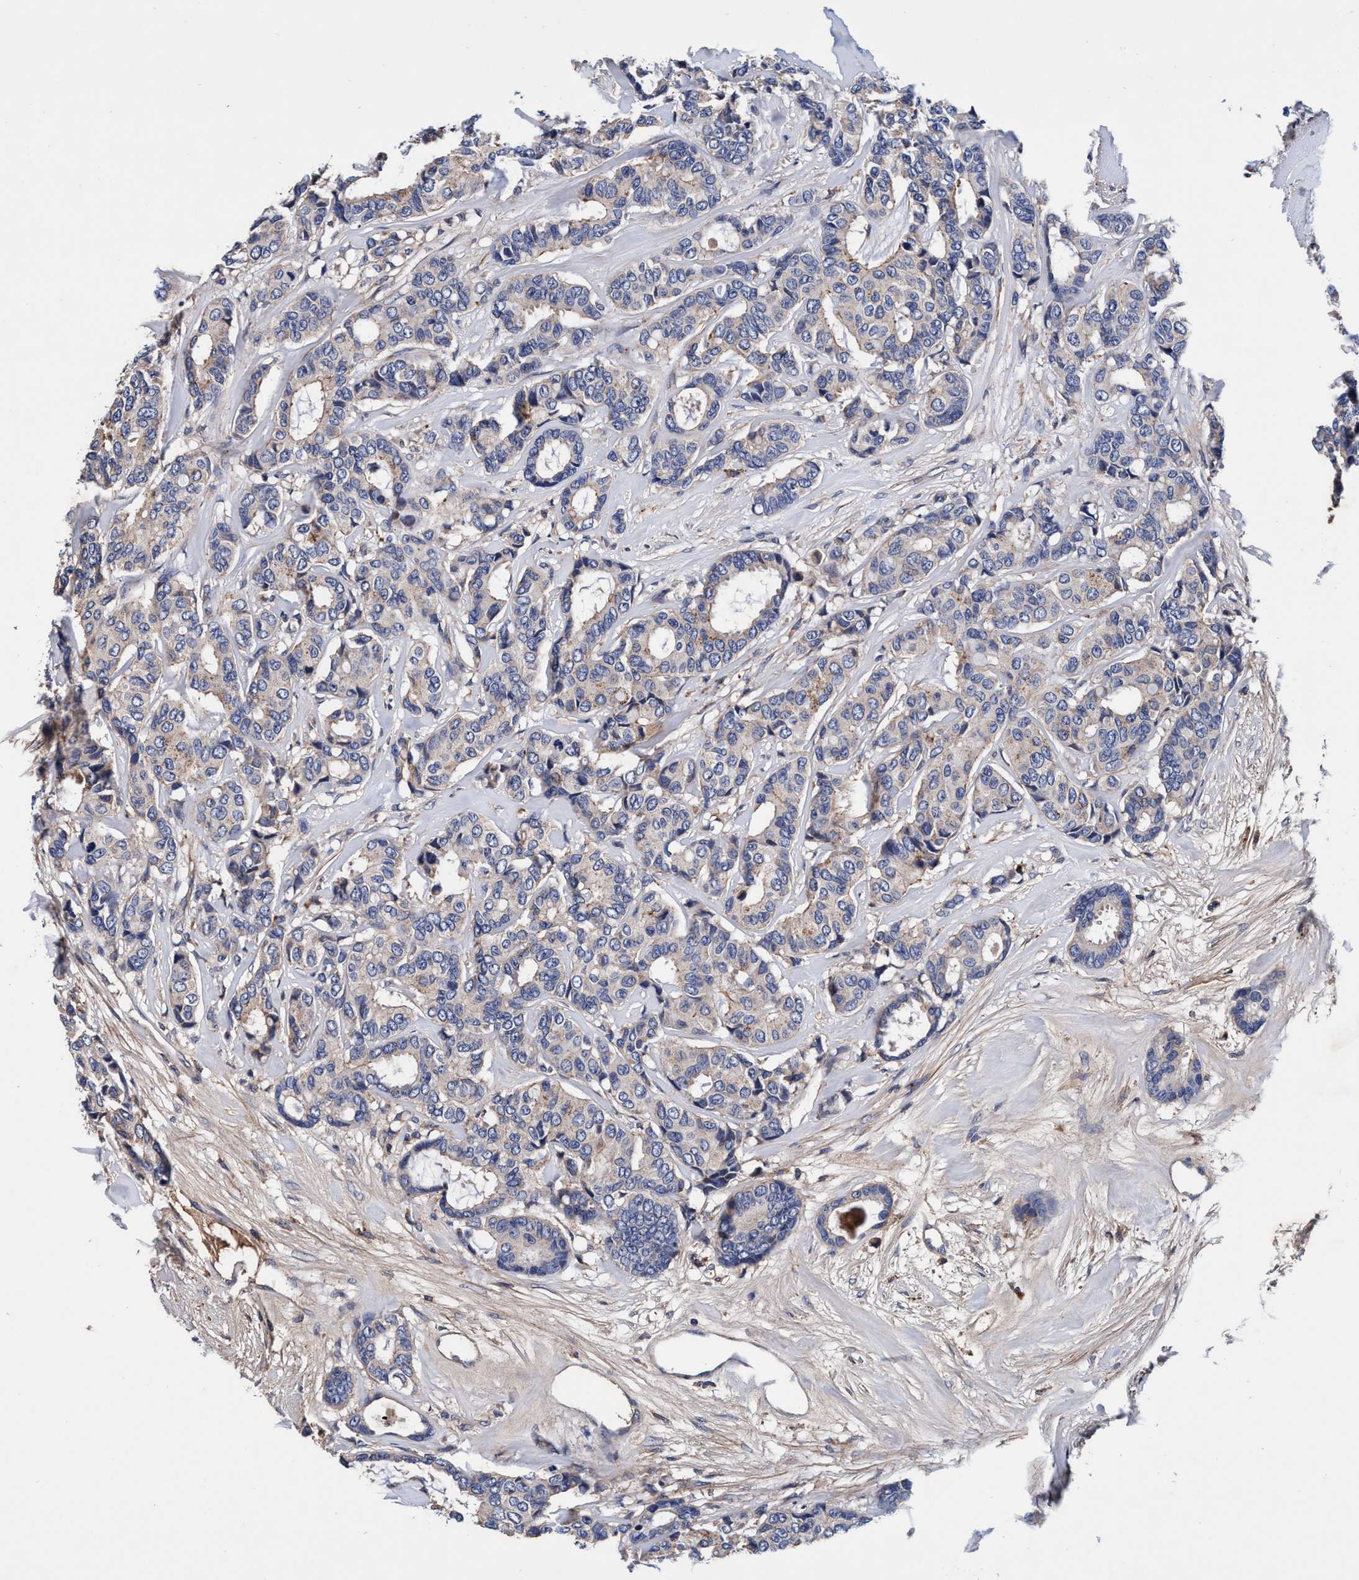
{"staining": {"intensity": "weak", "quantity": "<25%", "location": "cytoplasmic/membranous"}, "tissue": "breast cancer", "cell_type": "Tumor cells", "image_type": "cancer", "snomed": [{"axis": "morphology", "description": "Duct carcinoma"}, {"axis": "topography", "description": "Breast"}], "caption": "Invasive ductal carcinoma (breast) was stained to show a protein in brown. There is no significant expression in tumor cells. (DAB (3,3'-diaminobenzidine) immunohistochemistry, high magnification).", "gene": "RNF208", "patient": {"sex": "female", "age": 87}}